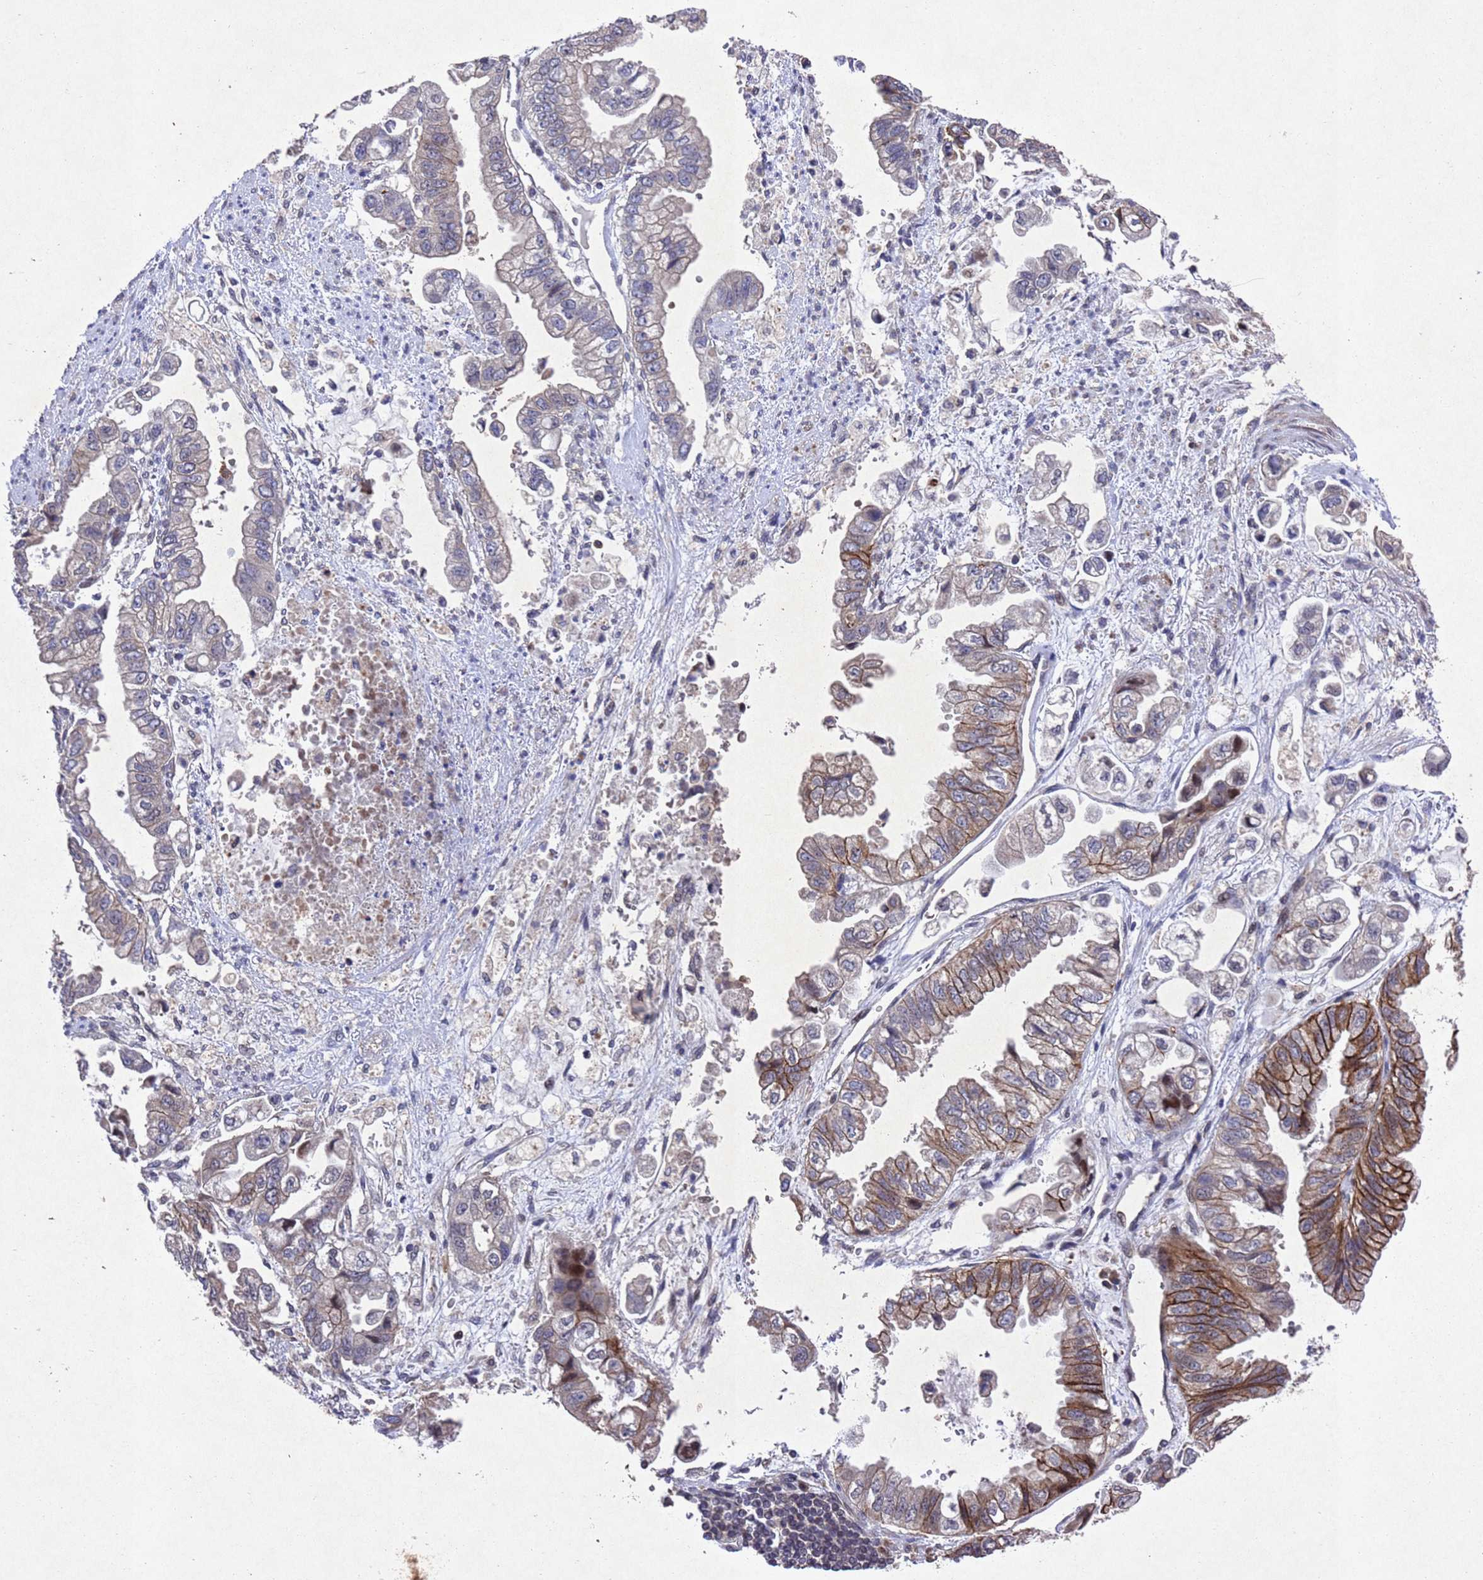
{"staining": {"intensity": "strong", "quantity": "<25%", "location": "cytoplasmic/membranous"}, "tissue": "stomach cancer", "cell_type": "Tumor cells", "image_type": "cancer", "snomed": [{"axis": "morphology", "description": "Adenocarcinoma, NOS"}, {"axis": "topography", "description": "Stomach"}], "caption": "Immunohistochemical staining of human stomach adenocarcinoma displays medium levels of strong cytoplasmic/membranous protein positivity in about <25% of tumor cells. (DAB = brown stain, brightfield microscopy at high magnification).", "gene": "TBK1", "patient": {"sex": "male", "age": 62}}